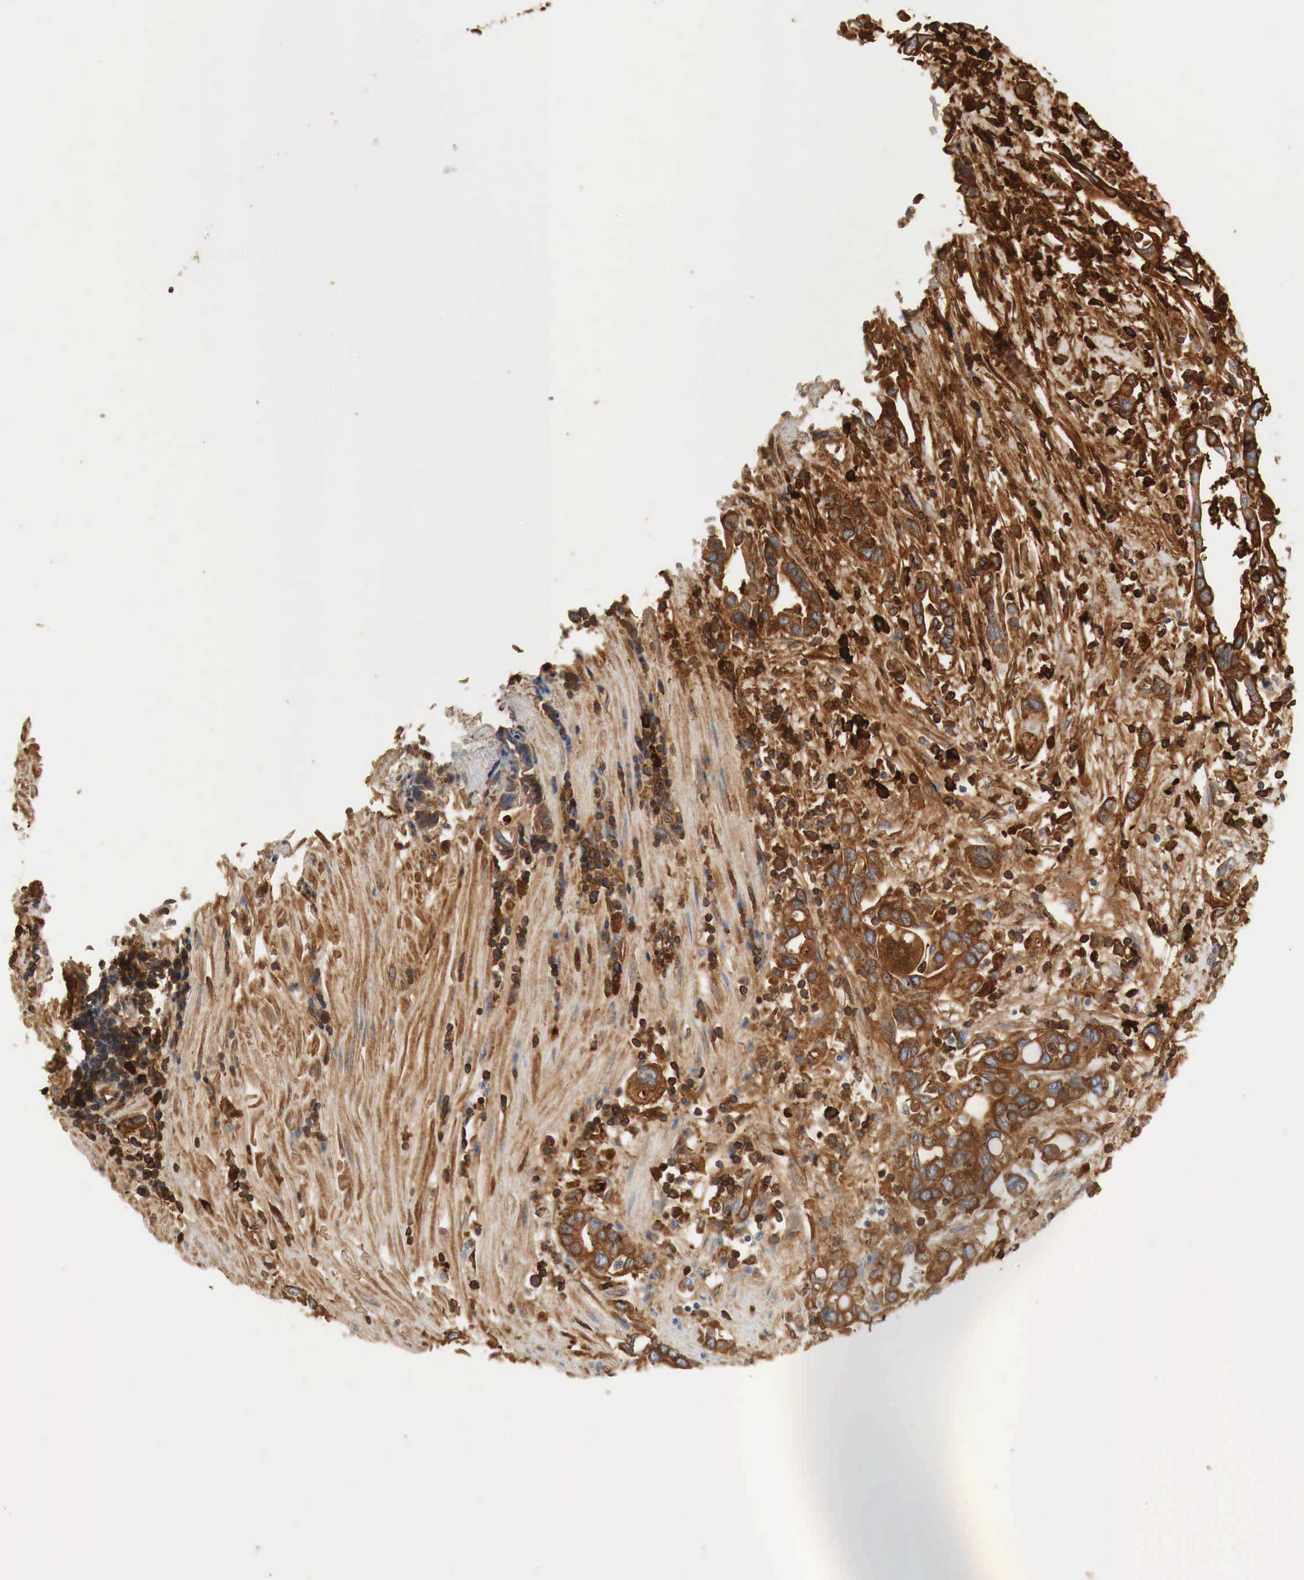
{"staining": {"intensity": "strong", "quantity": ">75%", "location": "cytoplasmic/membranous"}, "tissue": "pancreatic cancer", "cell_type": "Tumor cells", "image_type": "cancer", "snomed": [{"axis": "morphology", "description": "Adenocarcinoma, NOS"}, {"axis": "topography", "description": "Pancreas"}], "caption": "A micrograph of human pancreatic cancer stained for a protein shows strong cytoplasmic/membranous brown staining in tumor cells.", "gene": "IGLC3", "patient": {"sex": "female", "age": 57}}